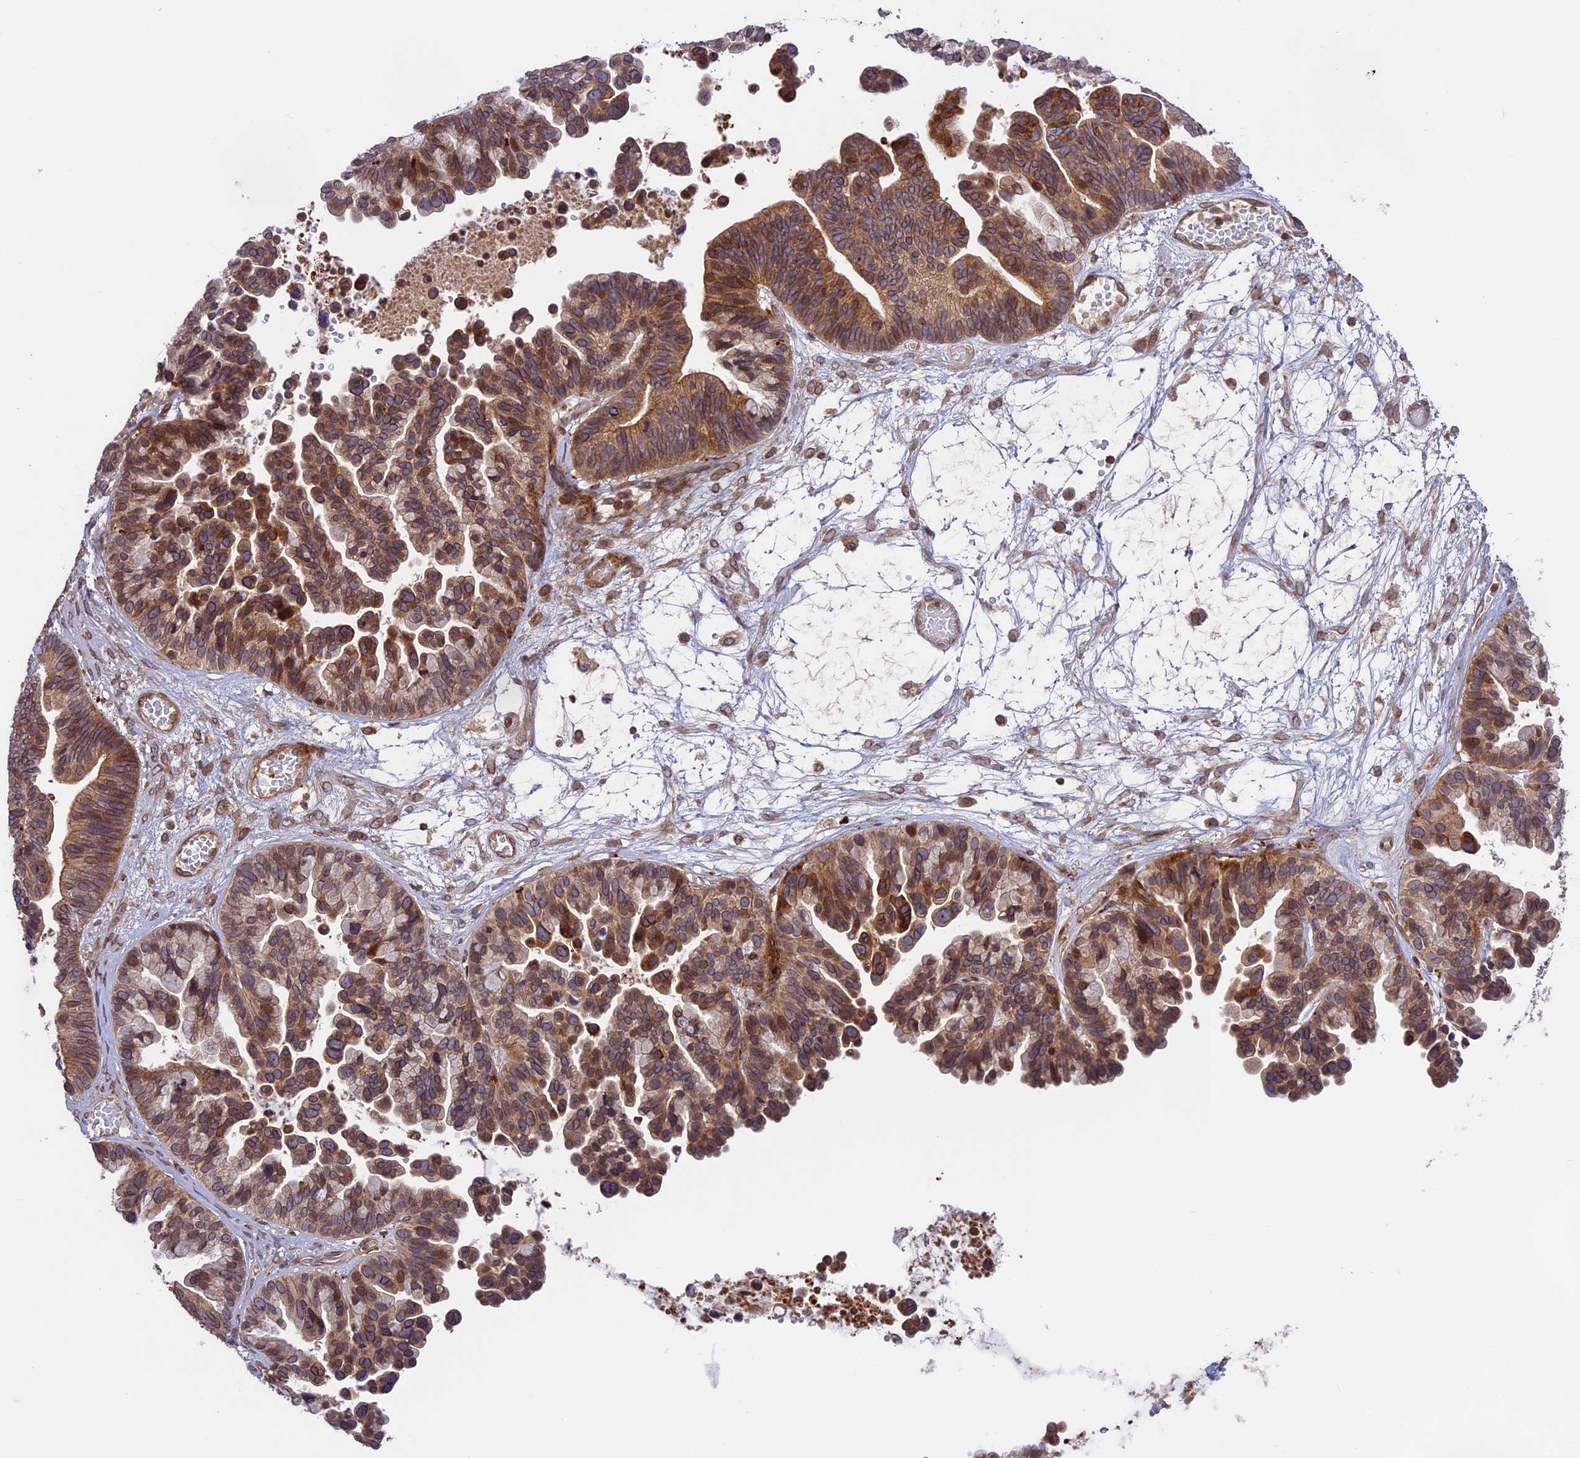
{"staining": {"intensity": "moderate", "quantity": ">75%", "location": "cytoplasmic/membranous"}, "tissue": "ovarian cancer", "cell_type": "Tumor cells", "image_type": "cancer", "snomed": [{"axis": "morphology", "description": "Cystadenocarcinoma, serous, NOS"}, {"axis": "topography", "description": "Ovary"}], "caption": "DAB (3,3'-diaminobenzidine) immunohistochemical staining of ovarian cancer displays moderate cytoplasmic/membranous protein positivity in approximately >75% of tumor cells.", "gene": "DGKH", "patient": {"sex": "female", "age": 56}}